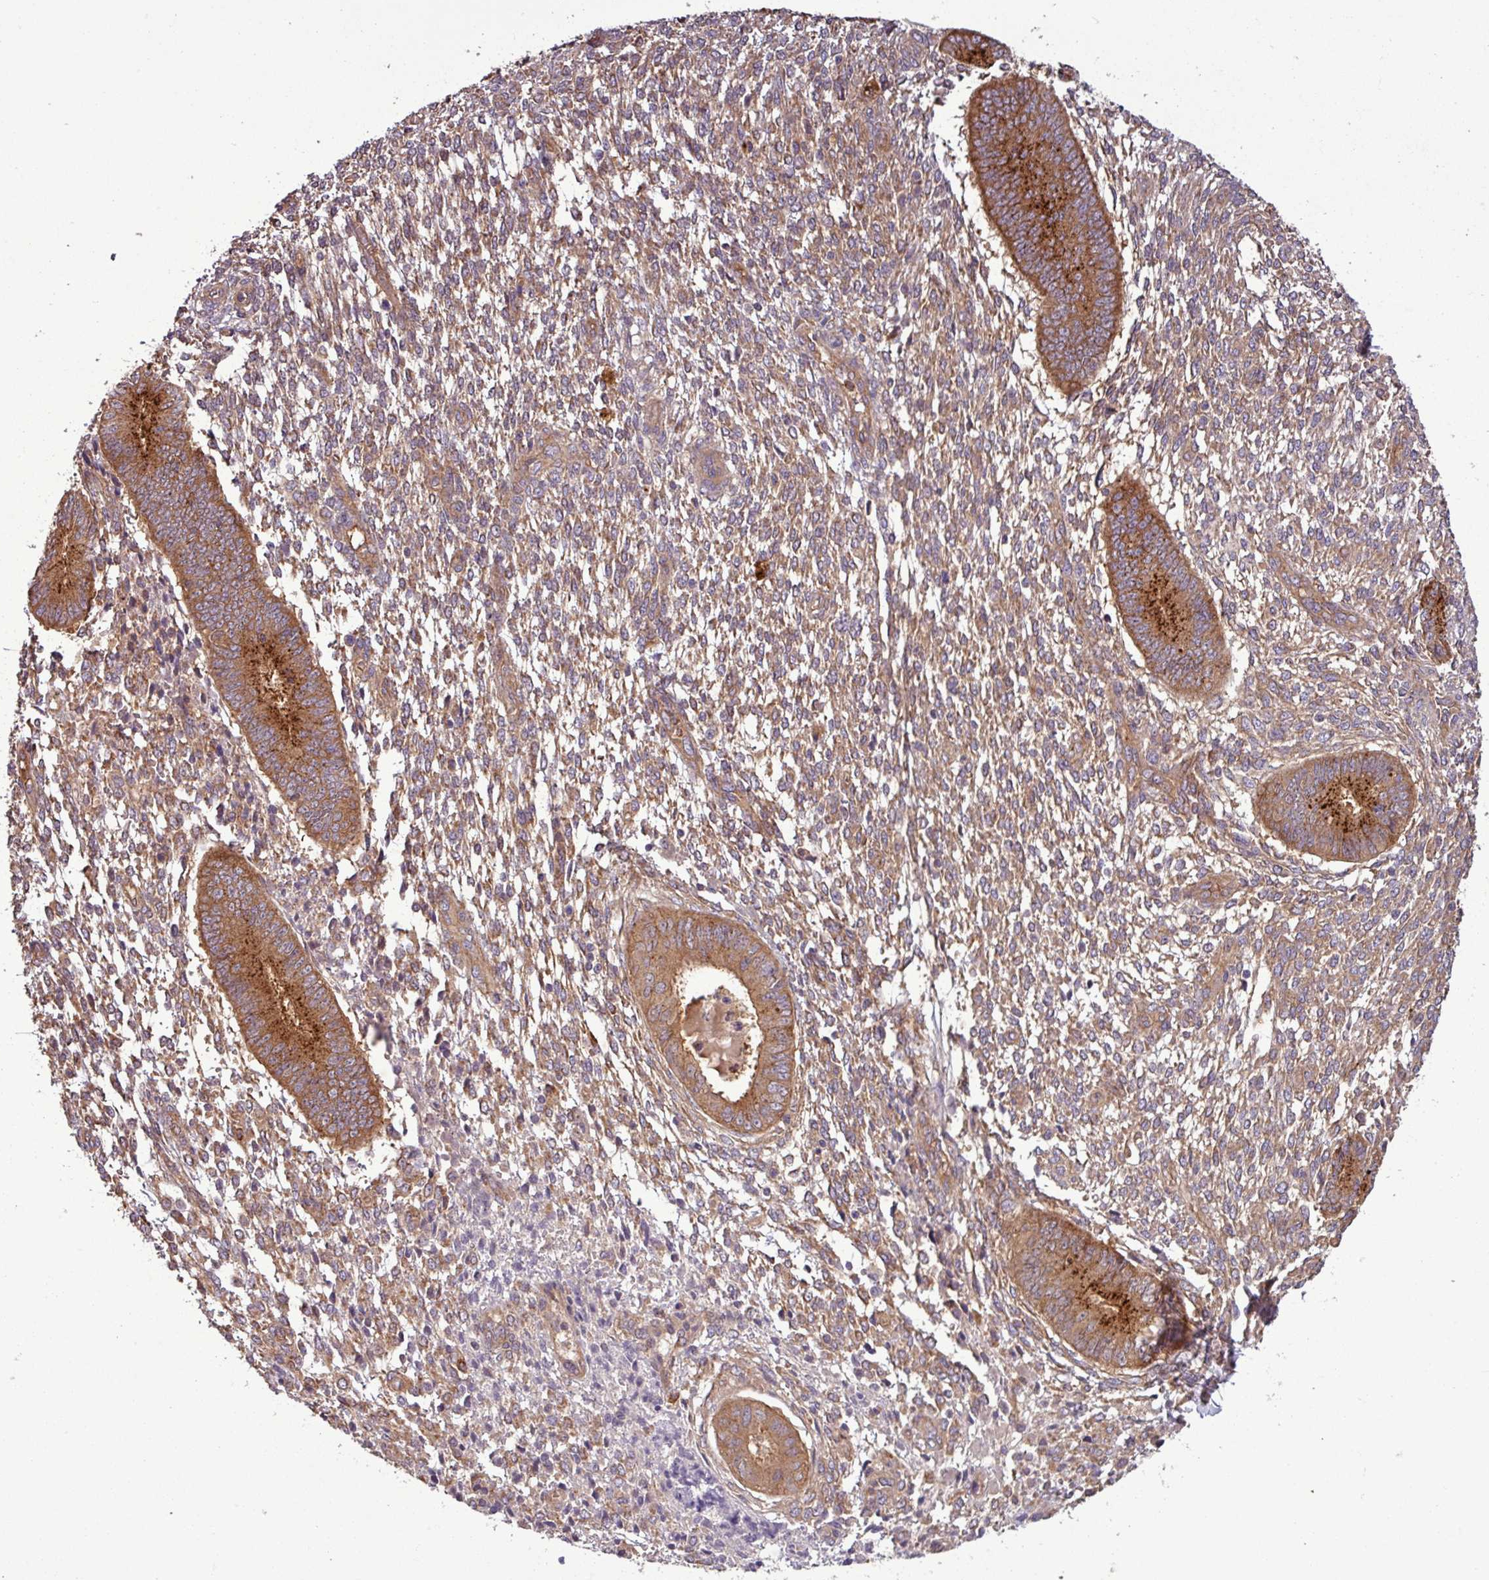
{"staining": {"intensity": "moderate", "quantity": ">75%", "location": "cytoplasmic/membranous"}, "tissue": "endometrium", "cell_type": "Cells in endometrial stroma", "image_type": "normal", "snomed": [{"axis": "morphology", "description": "Normal tissue, NOS"}, {"axis": "topography", "description": "Endometrium"}], "caption": "This micrograph displays immunohistochemistry staining of unremarkable human endometrium, with medium moderate cytoplasmic/membranous staining in about >75% of cells in endometrial stroma.", "gene": "SIRPB2", "patient": {"sex": "female", "age": 49}}